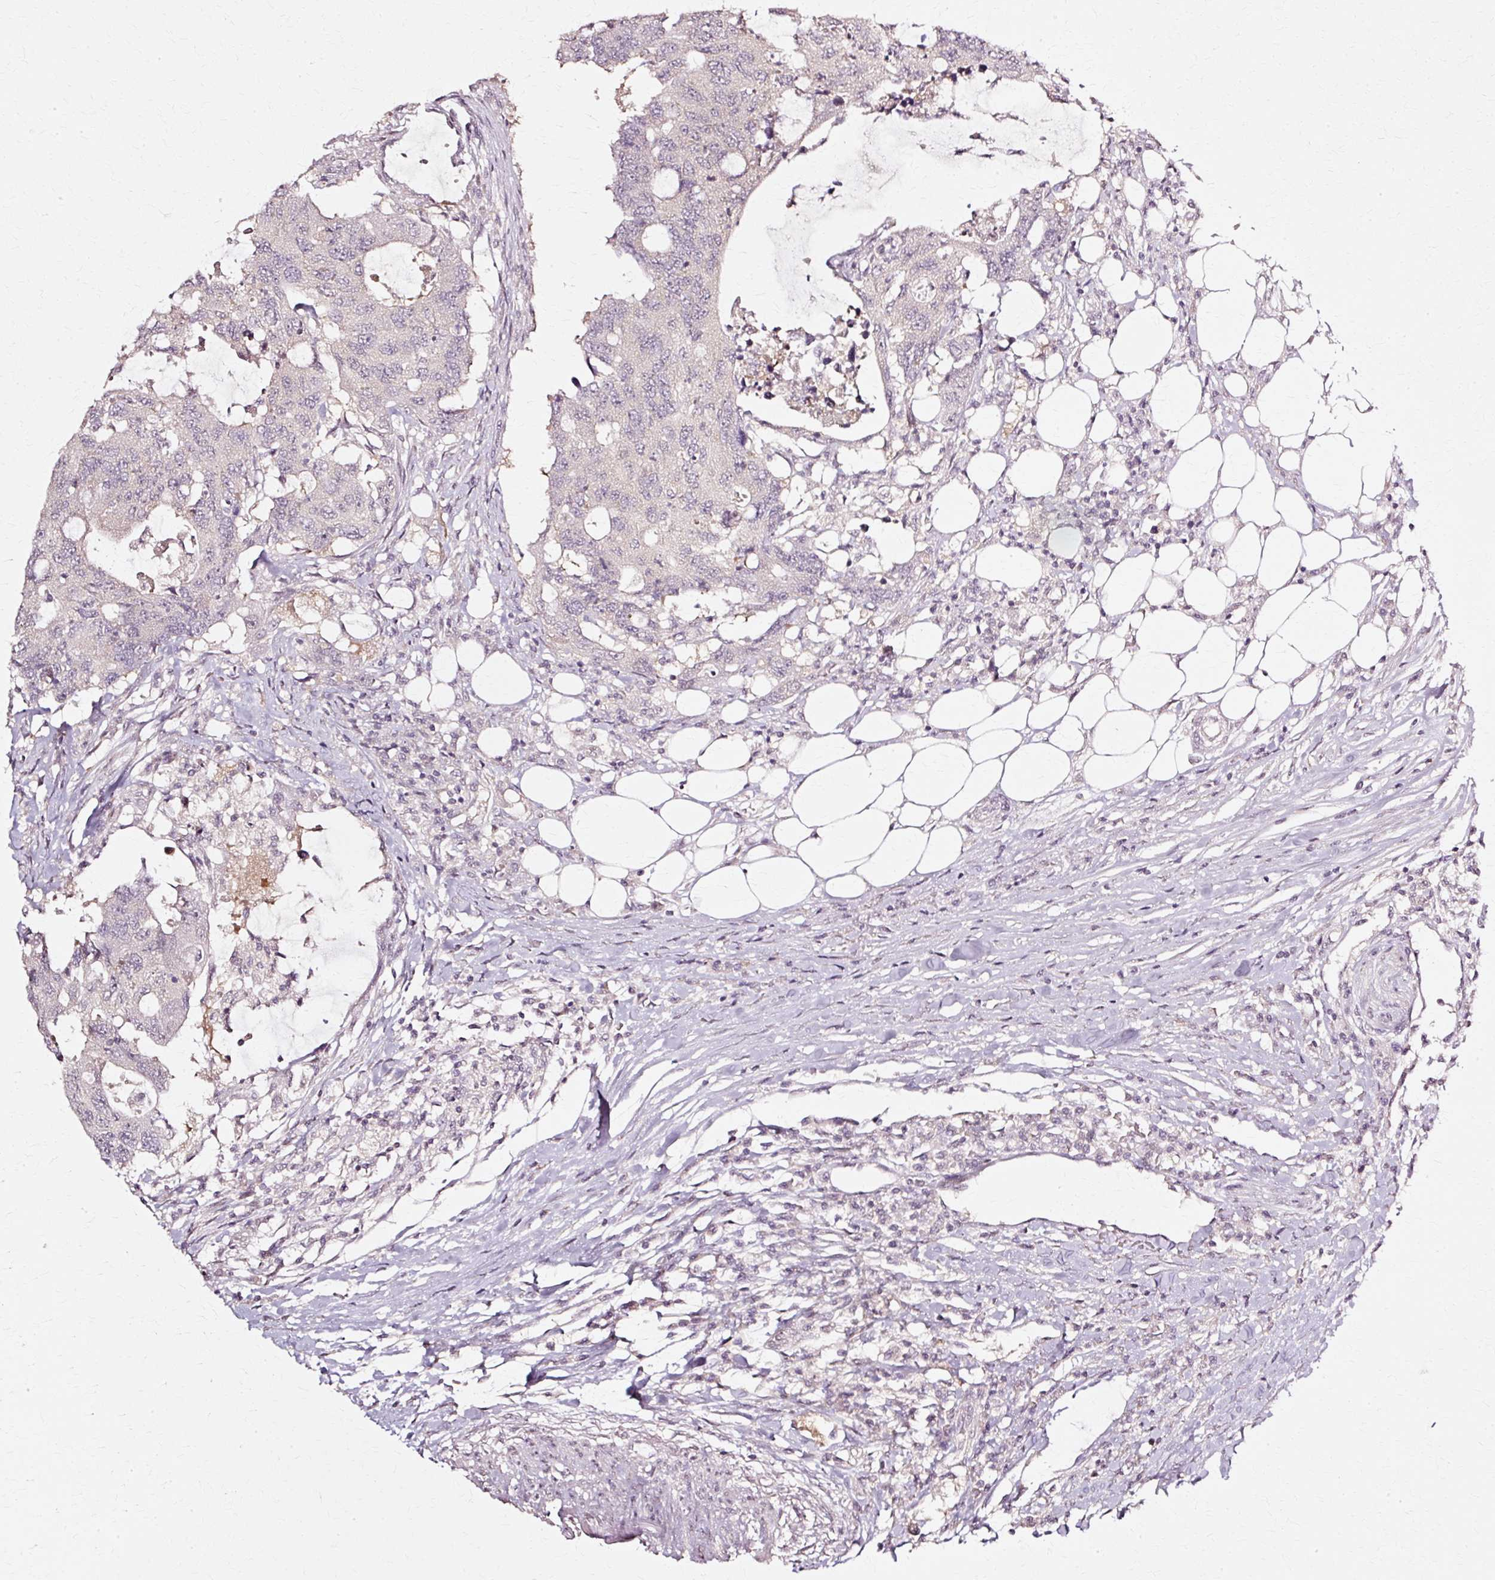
{"staining": {"intensity": "negative", "quantity": "none", "location": "none"}, "tissue": "colorectal cancer", "cell_type": "Tumor cells", "image_type": "cancer", "snomed": [{"axis": "morphology", "description": "Adenocarcinoma, NOS"}, {"axis": "topography", "description": "Colon"}], "caption": "Immunohistochemical staining of human colorectal cancer (adenocarcinoma) reveals no significant positivity in tumor cells.", "gene": "RGPD5", "patient": {"sex": "male", "age": 71}}